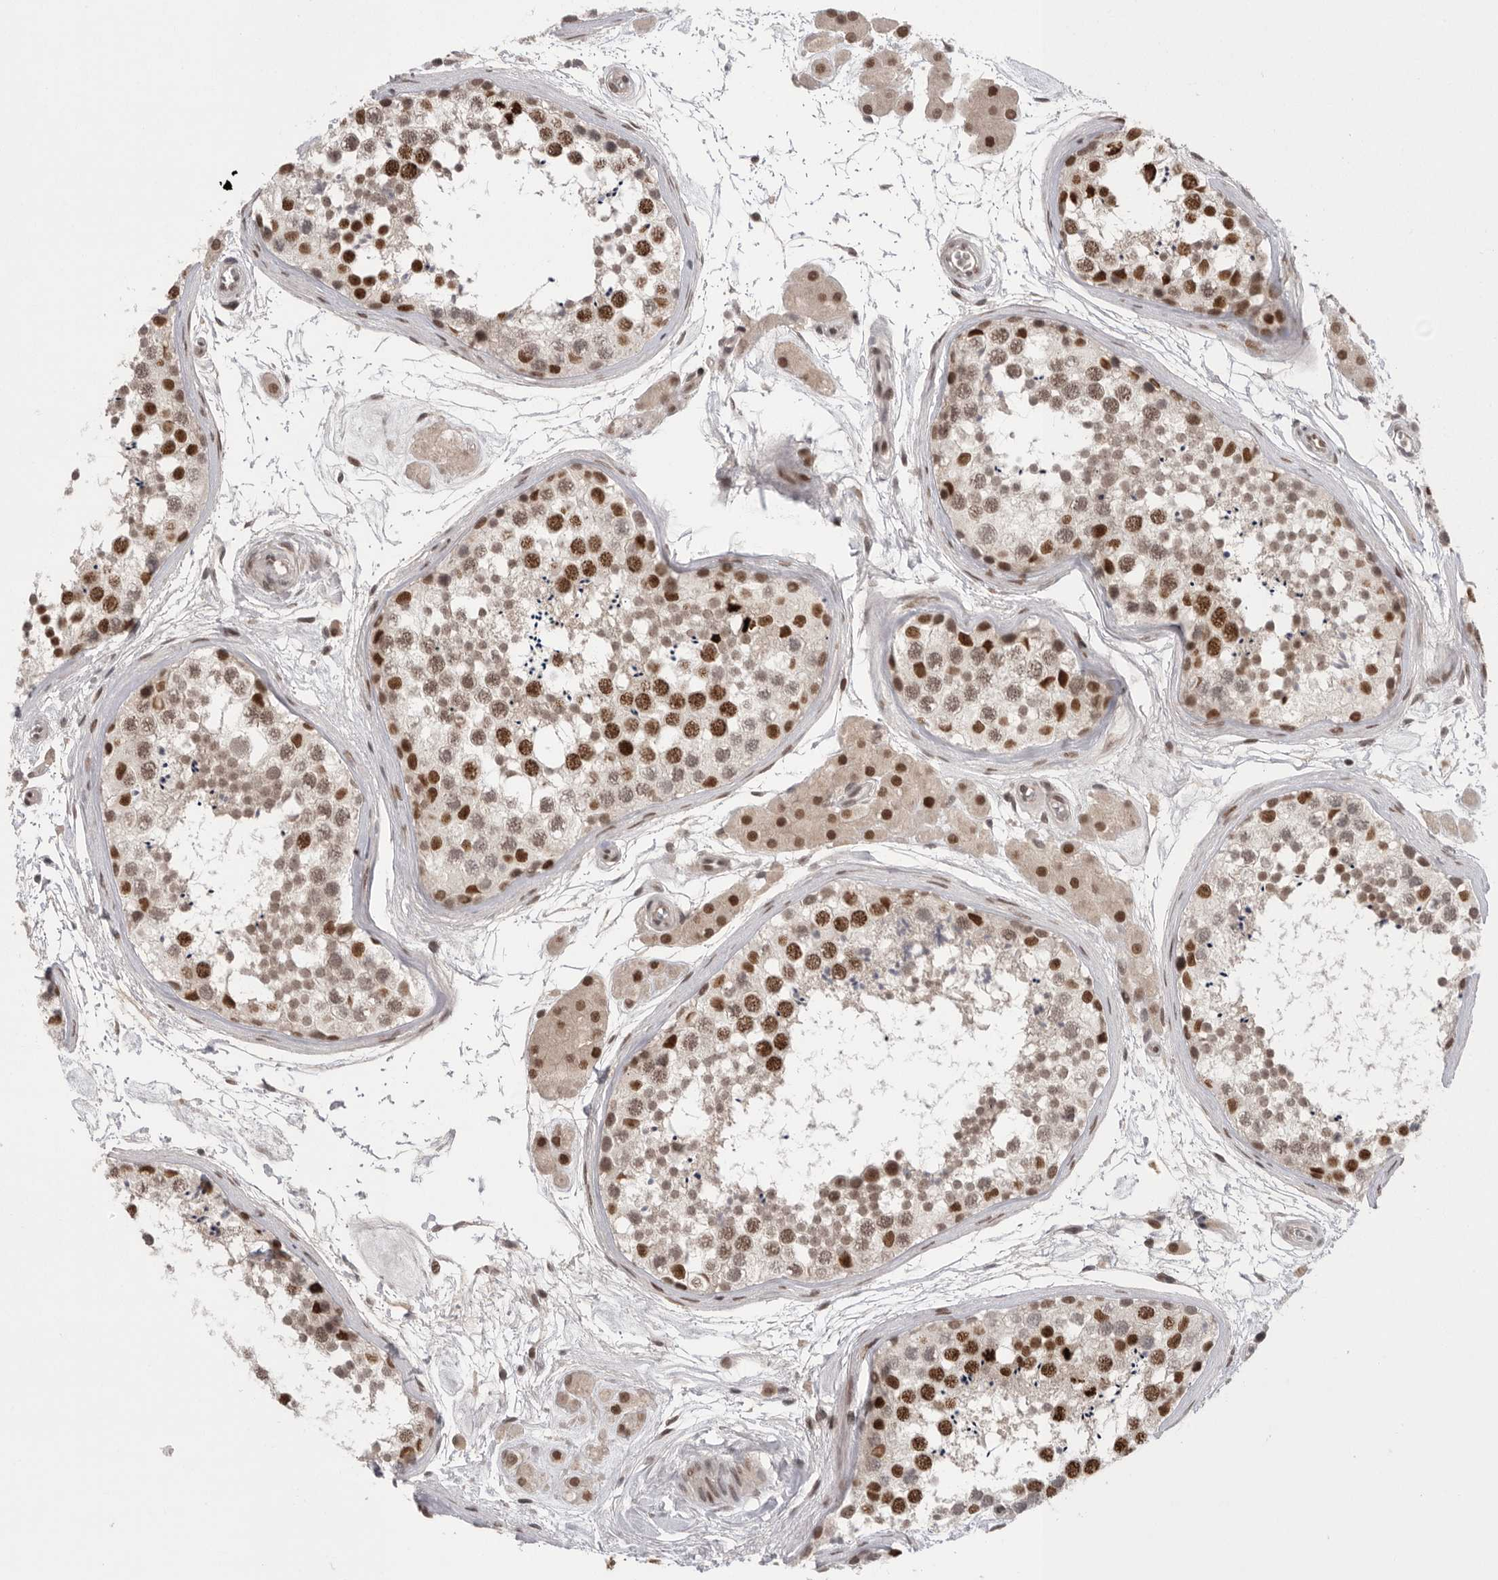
{"staining": {"intensity": "strong", "quantity": "25%-75%", "location": "nuclear"}, "tissue": "testis", "cell_type": "Cells in seminiferous ducts", "image_type": "normal", "snomed": [{"axis": "morphology", "description": "Normal tissue, NOS"}, {"axis": "topography", "description": "Testis"}], "caption": "Protein staining by immunohistochemistry displays strong nuclear expression in about 25%-75% of cells in seminiferous ducts in benign testis.", "gene": "POU5F1", "patient": {"sex": "male", "age": 56}}